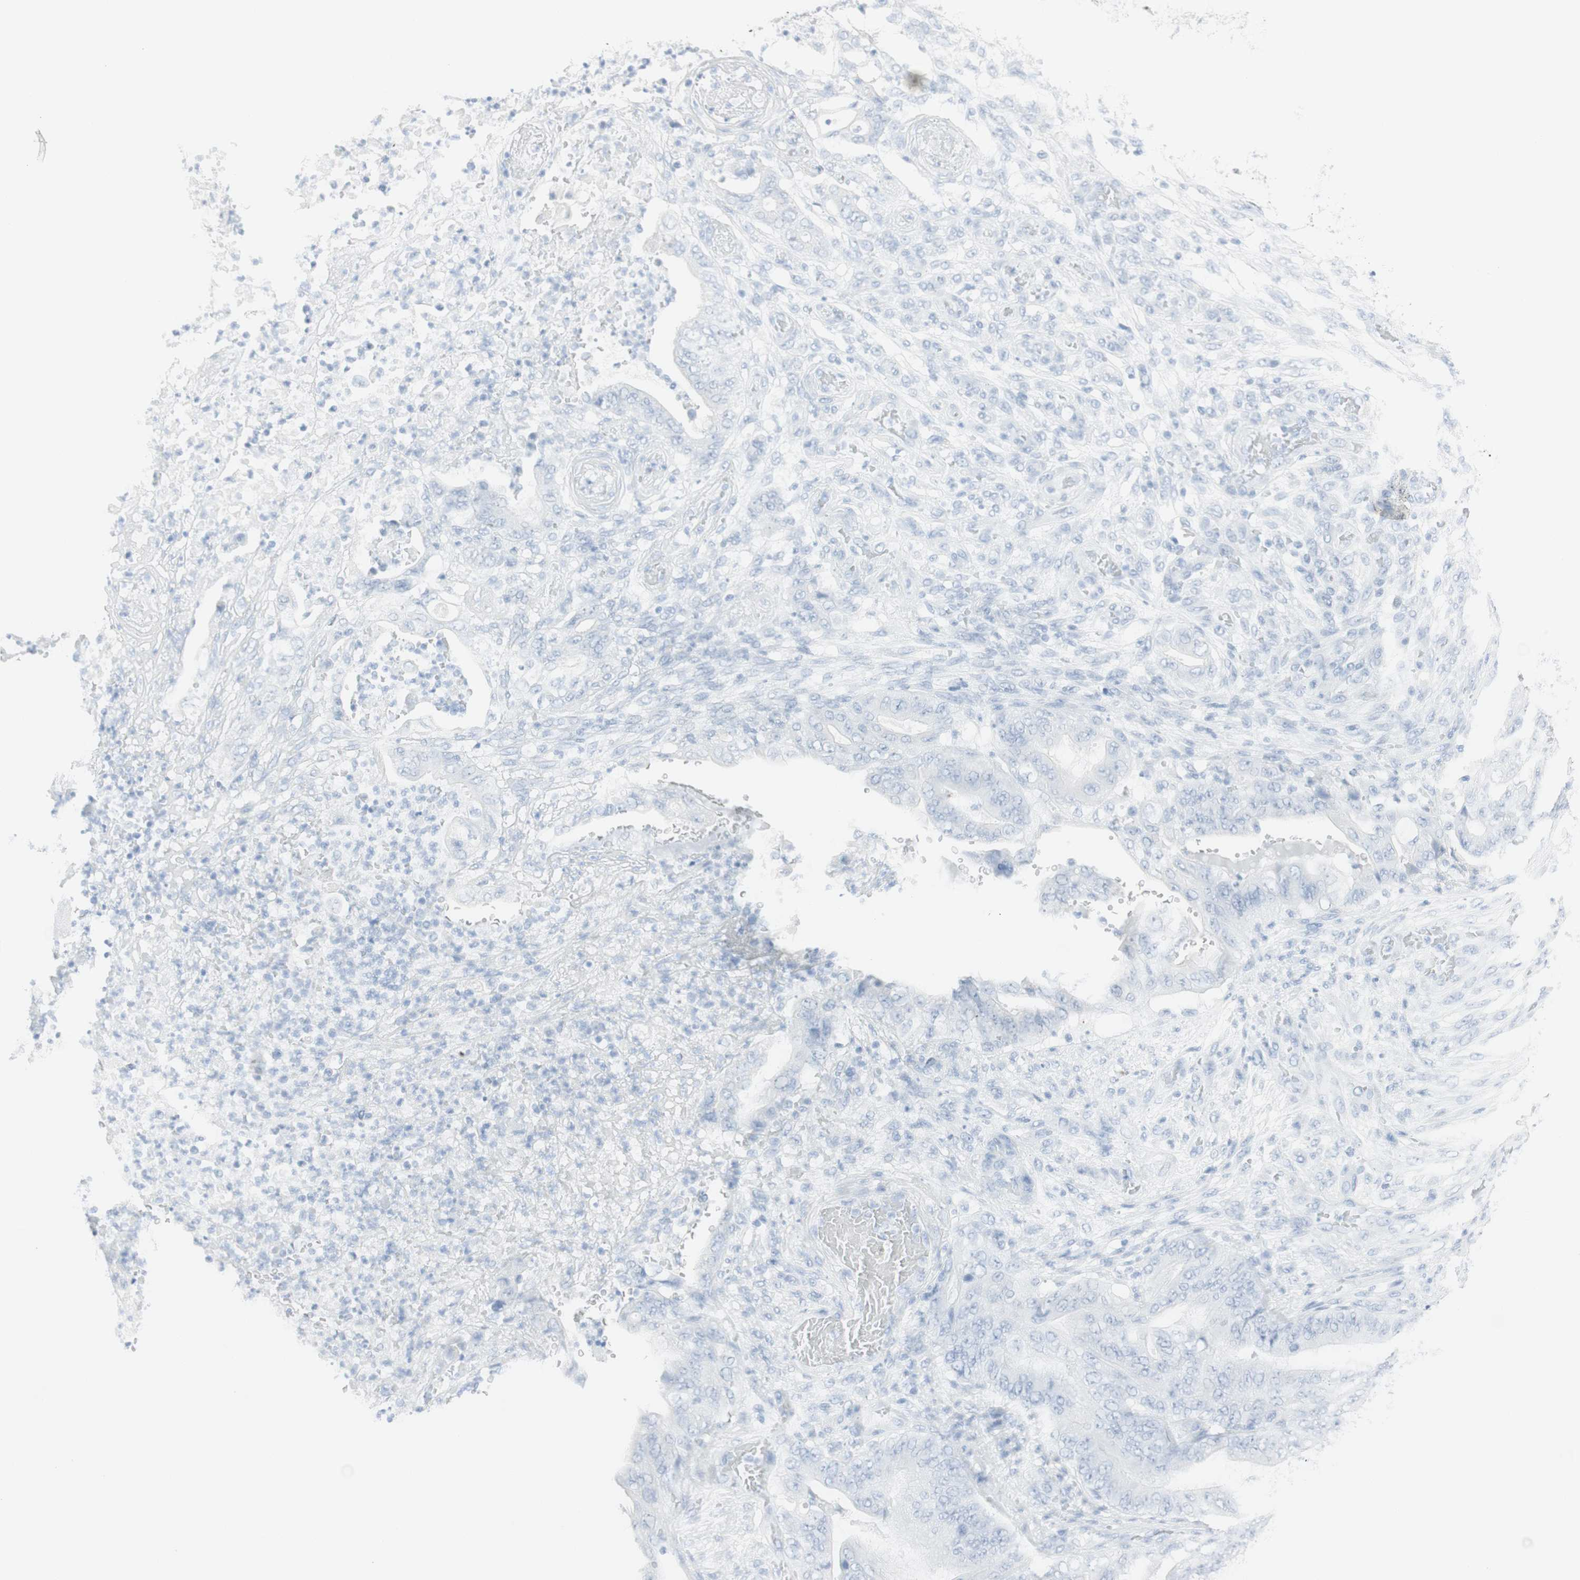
{"staining": {"intensity": "negative", "quantity": "none", "location": "none"}, "tissue": "stomach cancer", "cell_type": "Tumor cells", "image_type": "cancer", "snomed": [{"axis": "morphology", "description": "Adenocarcinoma, NOS"}, {"axis": "topography", "description": "Stomach"}], "caption": "Human stomach cancer stained for a protein using immunohistochemistry reveals no positivity in tumor cells.", "gene": "NAPSA", "patient": {"sex": "female", "age": 73}}